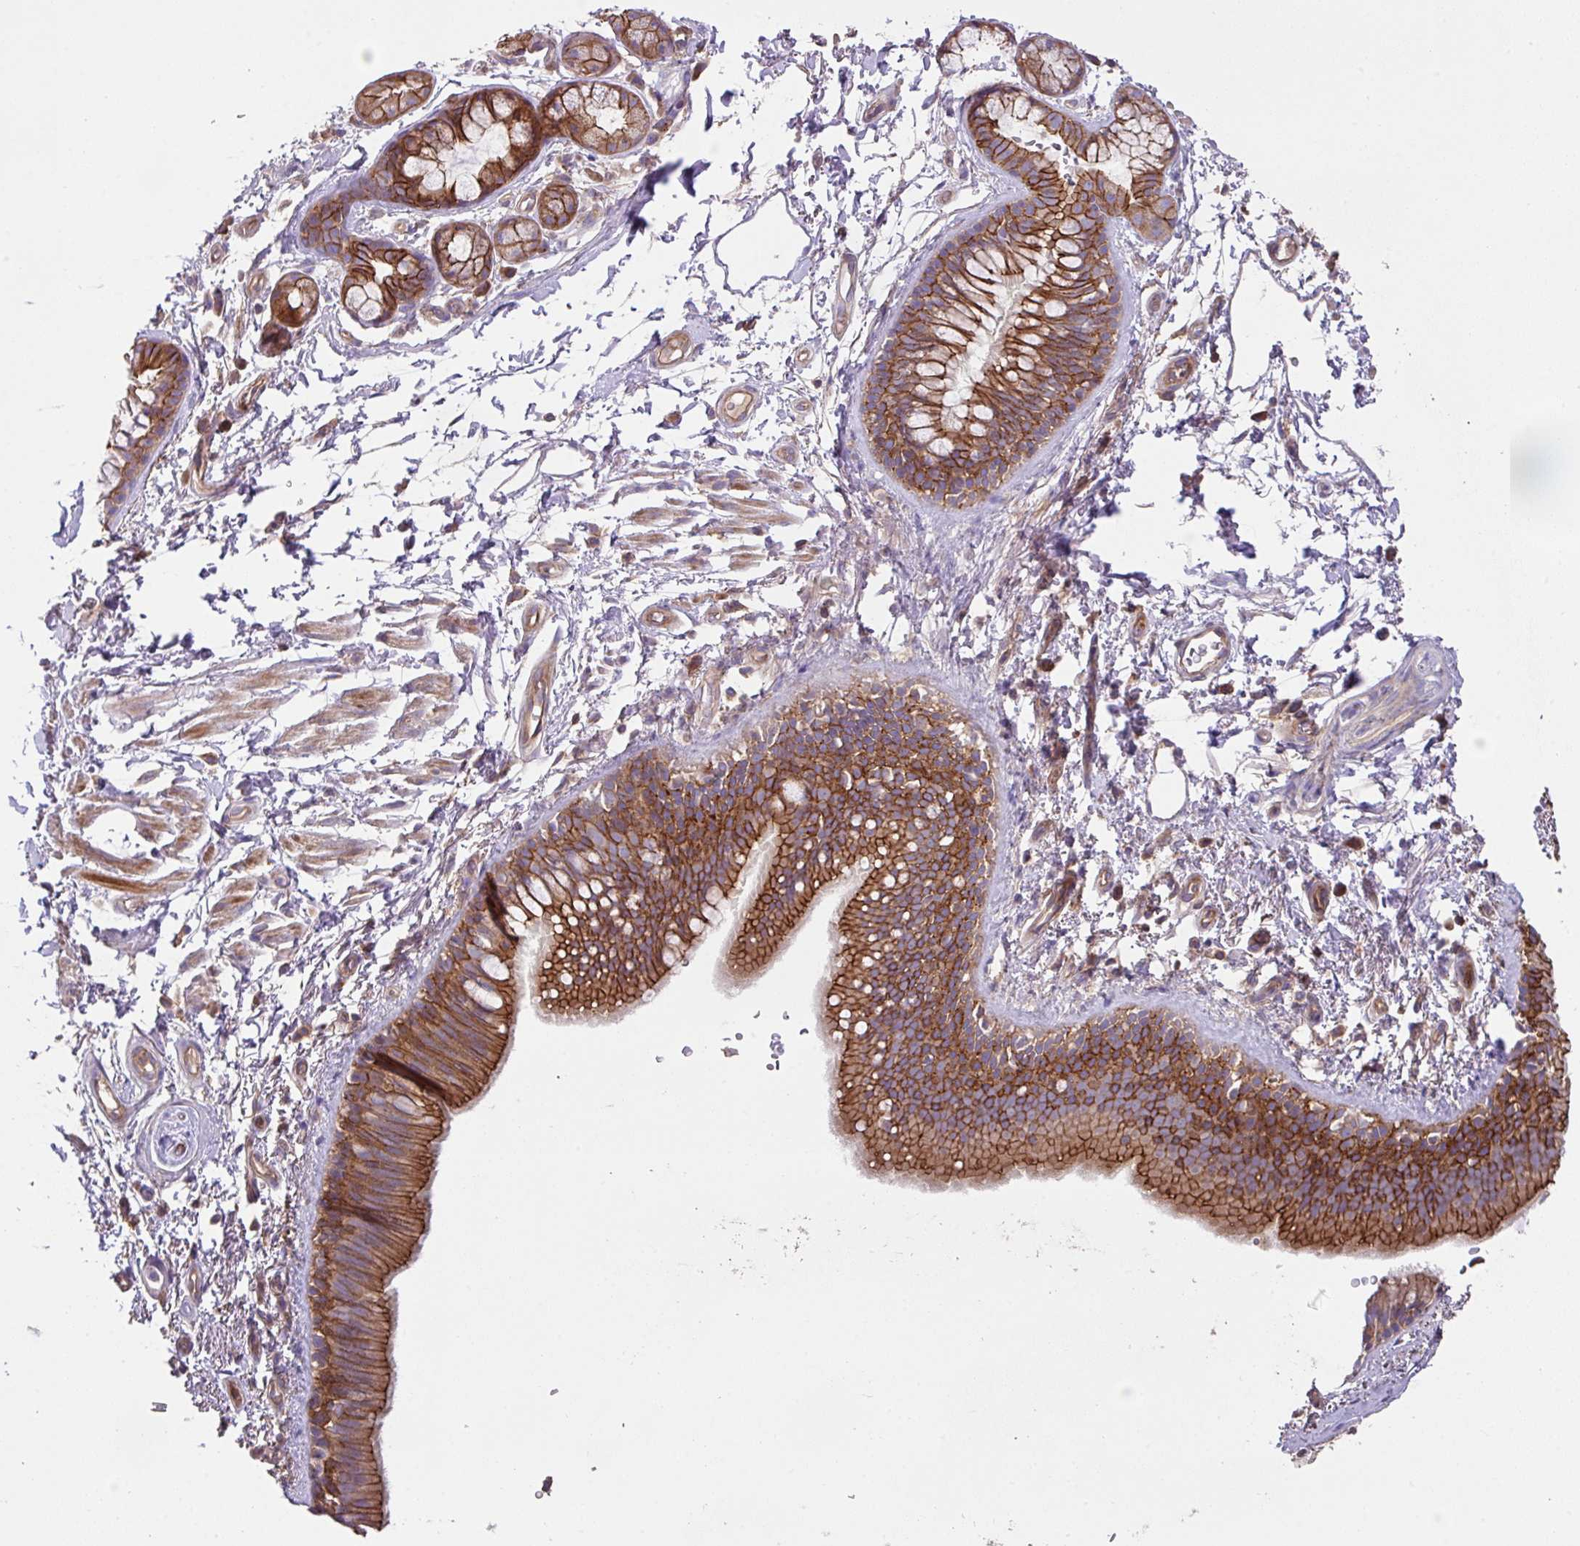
{"staining": {"intensity": "moderate", "quantity": ">75%", "location": "cytoplasmic/membranous"}, "tissue": "bronchus", "cell_type": "Respiratory epithelial cells", "image_type": "normal", "snomed": [{"axis": "morphology", "description": "Normal tissue, NOS"}, {"axis": "morphology", "description": "Squamous cell carcinoma, NOS"}, {"axis": "topography", "description": "Bronchus"}, {"axis": "topography", "description": "Lung"}], "caption": "Moderate cytoplasmic/membranous protein expression is present in approximately >75% of respiratory epithelial cells in bronchus. Nuclei are stained in blue.", "gene": "RIC1", "patient": {"sex": "female", "age": 70}}